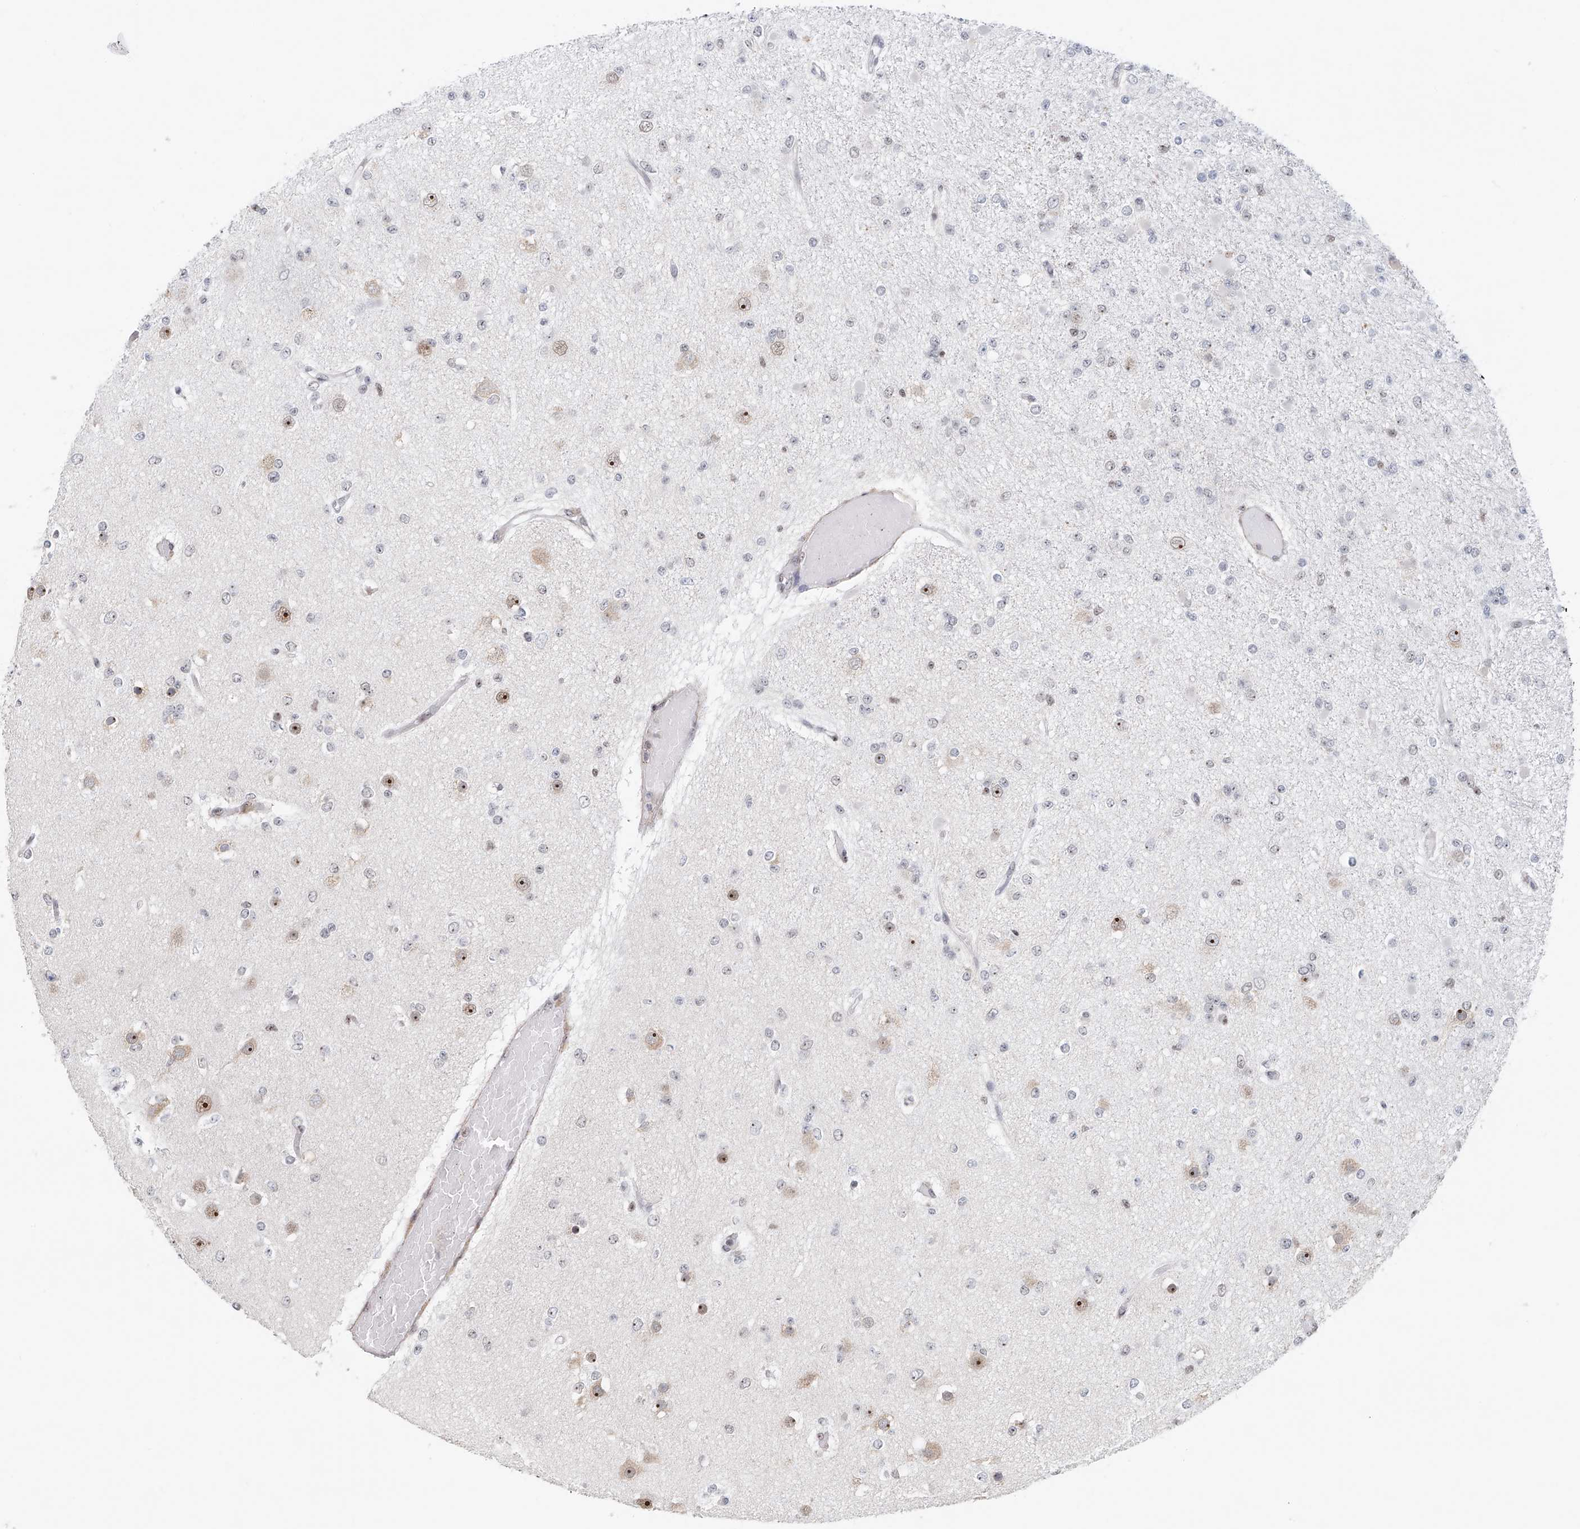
{"staining": {"intensity": "negative", "quantity": "none", "location": "none"}, "tissue": "glioma", "cell_type": "Tumor cells", "image_type": "cancer", "snomed": [{"axis": "morphology", "description": "Glioma, malignant, Low grade"}, {"axis": "topography", "description": "Brain"}], "caption": "This is a histopathology image of IHC staining of glioma, which shows no staining in tumor cells.", "gene": "PRUNE2", "patient": {"sex": "female", "age": 22}}